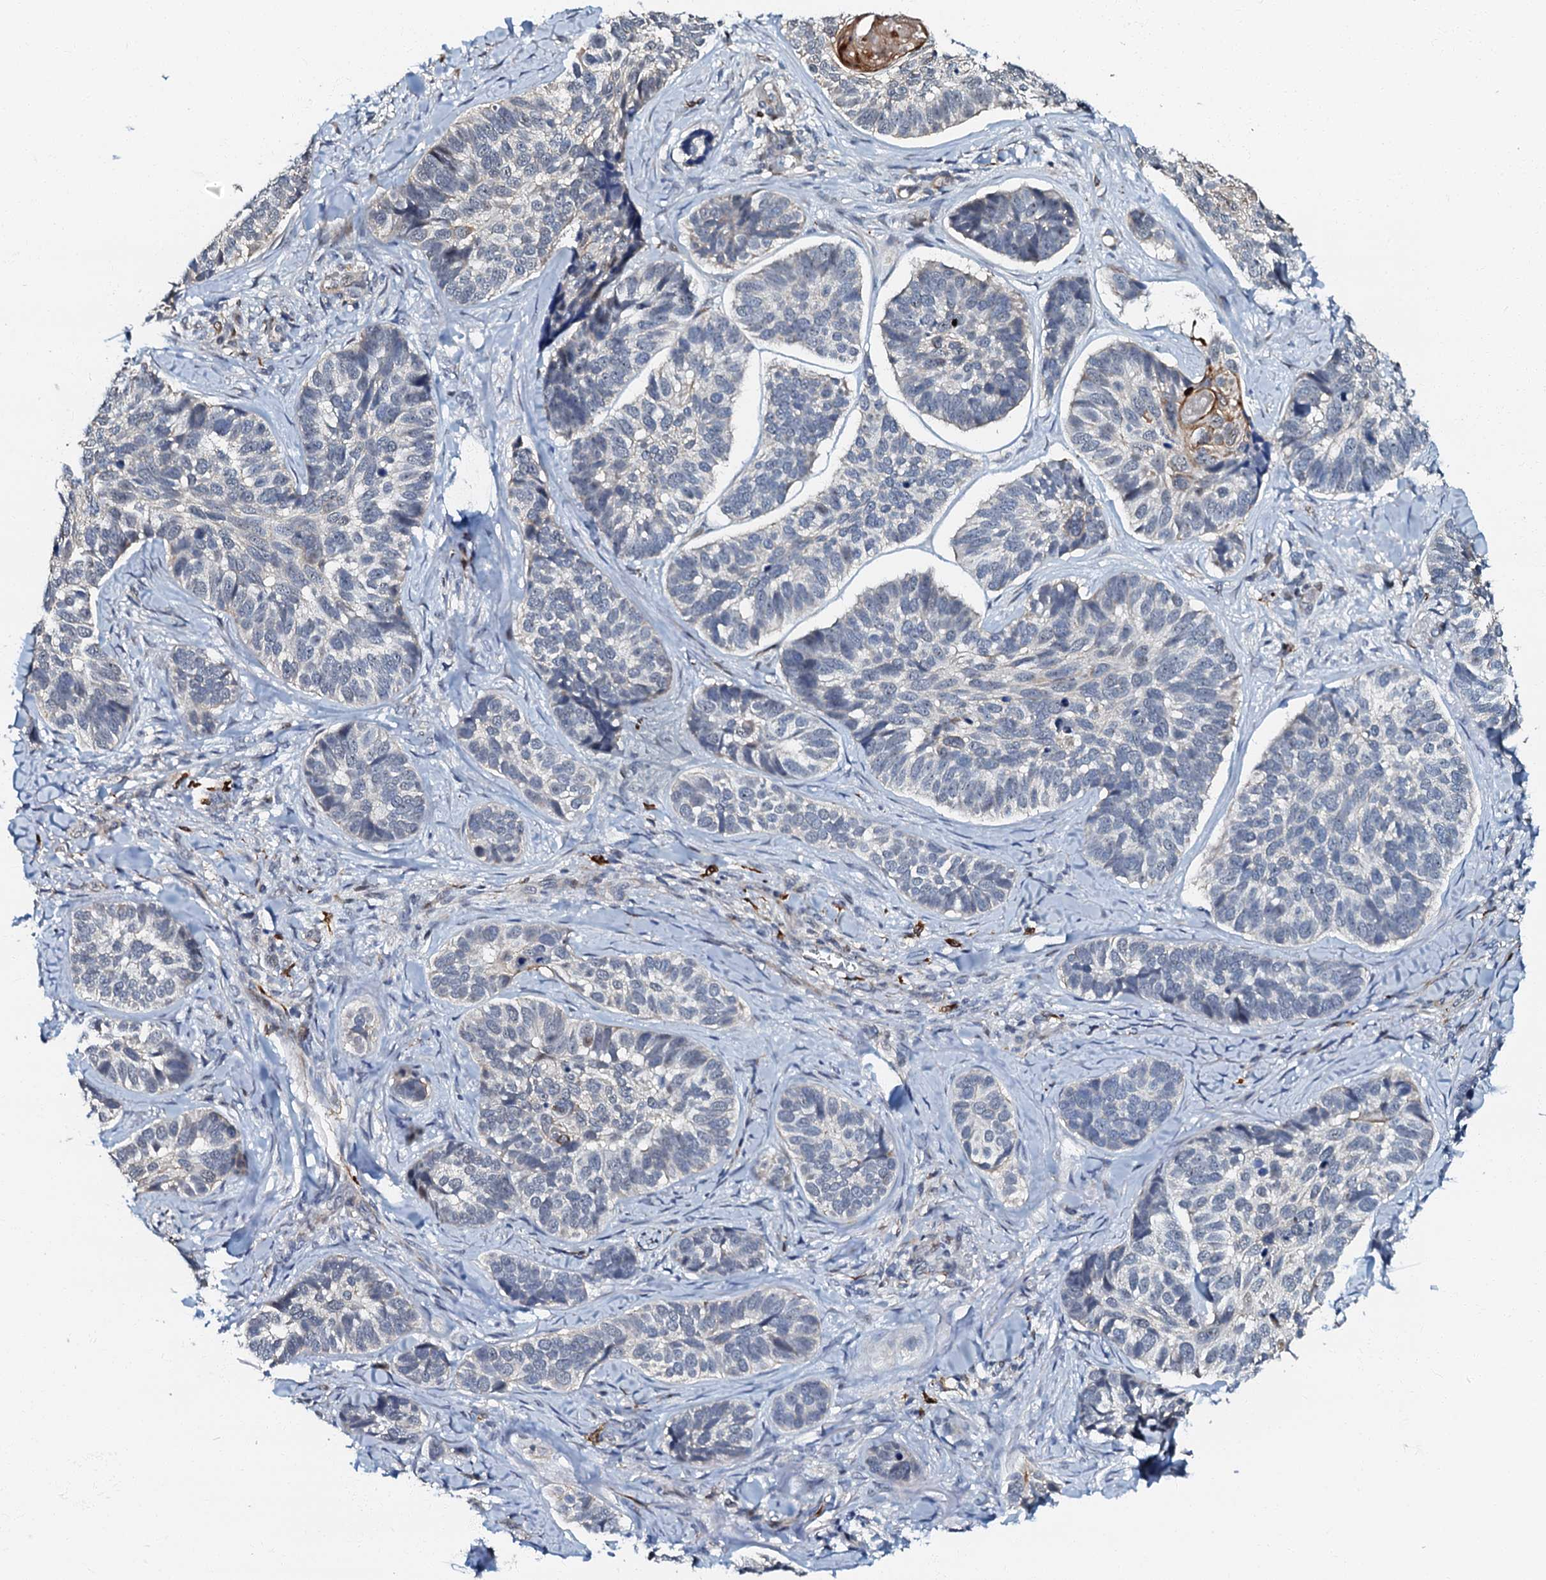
{"staining": {"intensity": "moderate", "quantity": "<25%", "location": "nuclear"}, "tissue": "skin cancer", "cell_type": "Tumor cells", "image_type": "cancer", "snomed": [{"axis": "morphology", "description": "Basal cell carcinoma"}, {"axis": "topography", "description": "Skin"}], "caption": "A low amount of moderate nuclear expression is appreciated in approximately <25% of tumor cells in skin basal cell carcinoma tissue.", "gene": "OLAH", "patient": {"sex": "male", "age": 62}}